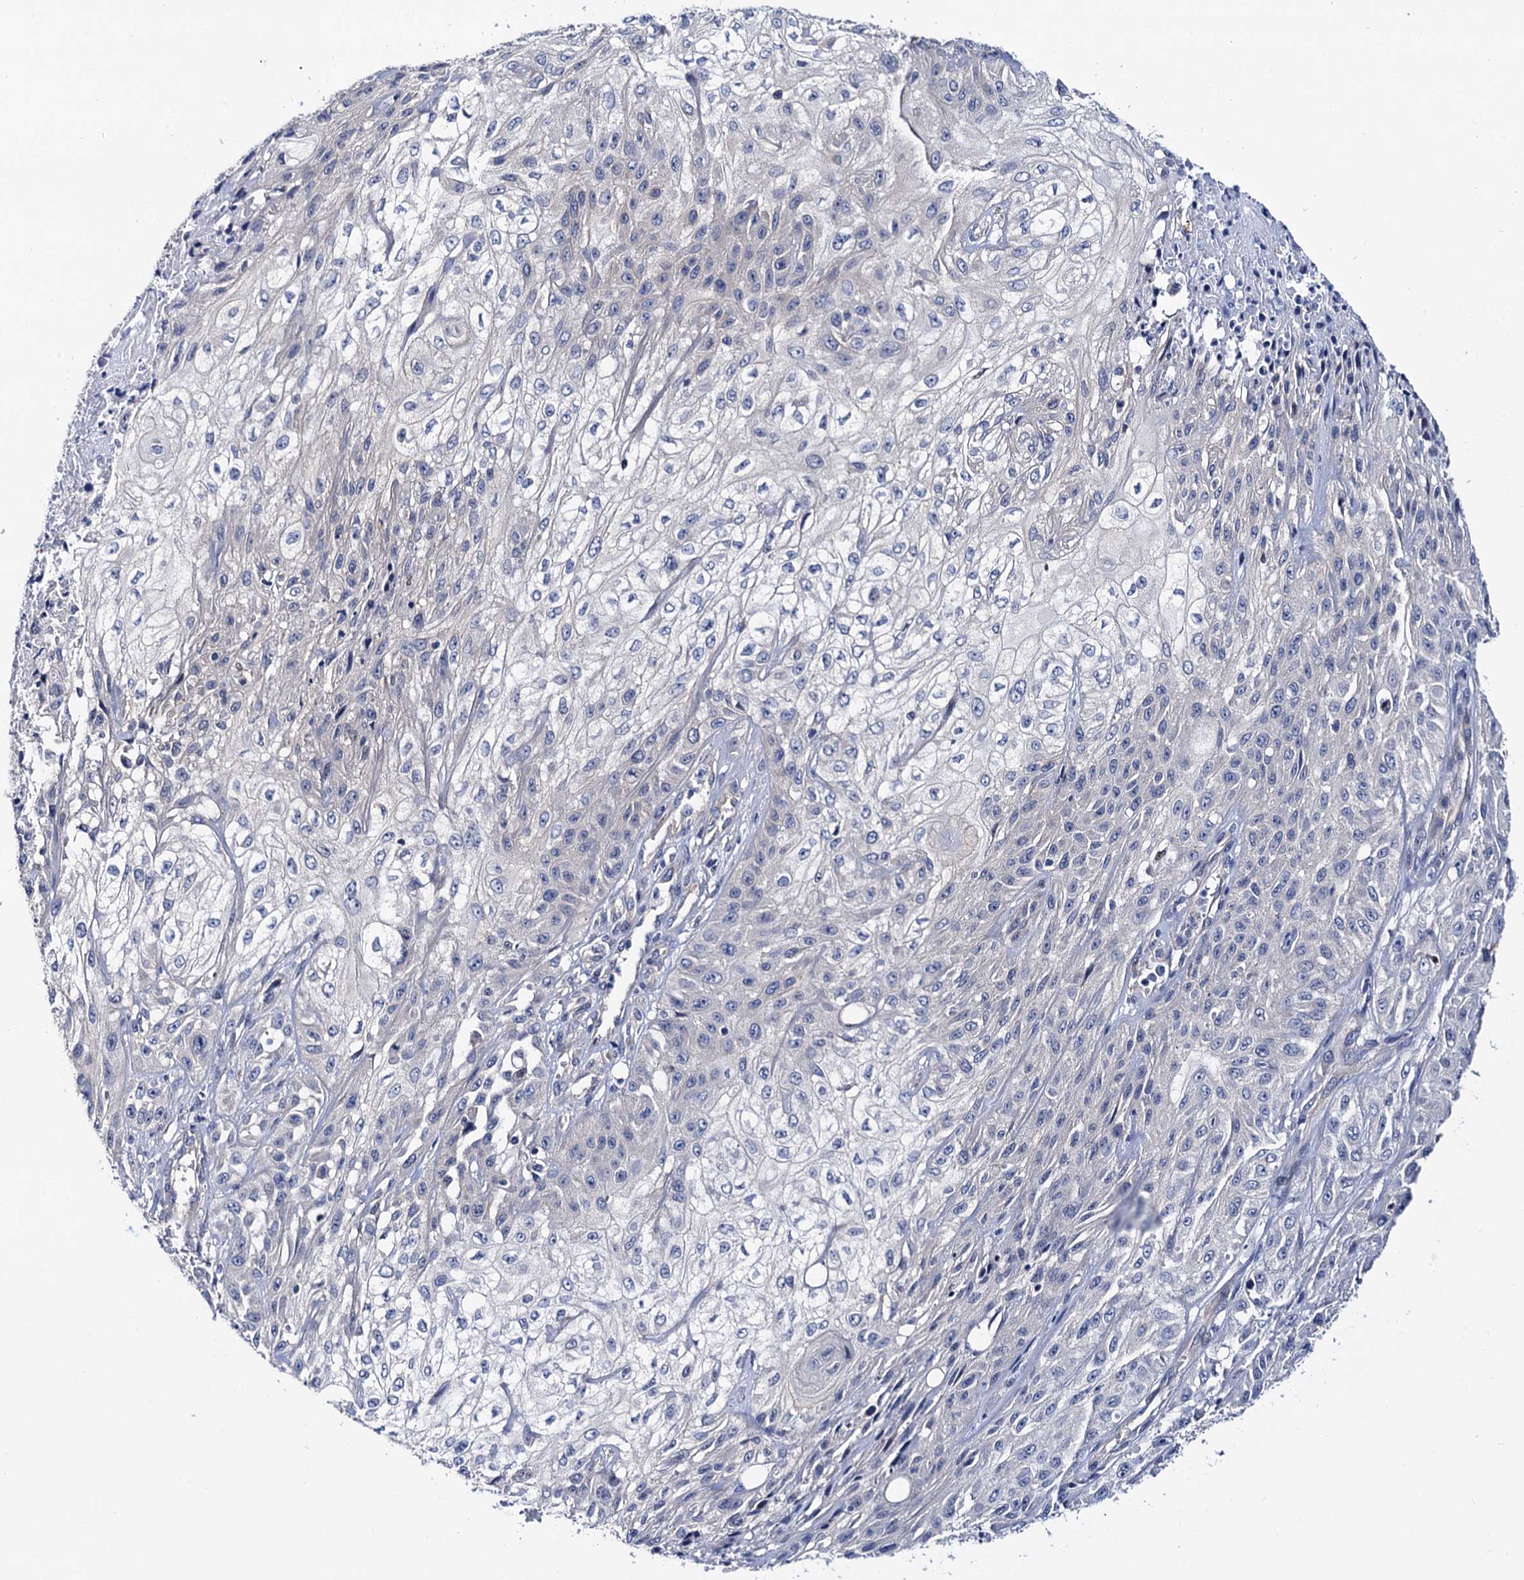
{"staining": {"intensity": "negative", "quantity": "none", "location": "none"}, "tissue": "skin cancer", "cell_type": "Tumor cells", "image_type": "cancer", "snomed": [{"axis": "morphology", "description": "Squamous cell carcinoma, NOS"}, {"axis": "morphology", "description": "Squamous cell carcinoma, metastatic, NOS"}, {"axis": "topography", "description": "Skin"}, {"axis": "topography", "description": "Lymph node"}], "caption": "Tumor cells show no significant protein staining in skin cancer.", "gene": "ZDHHC18", "patient": {"sex": "male", "age": 75}}